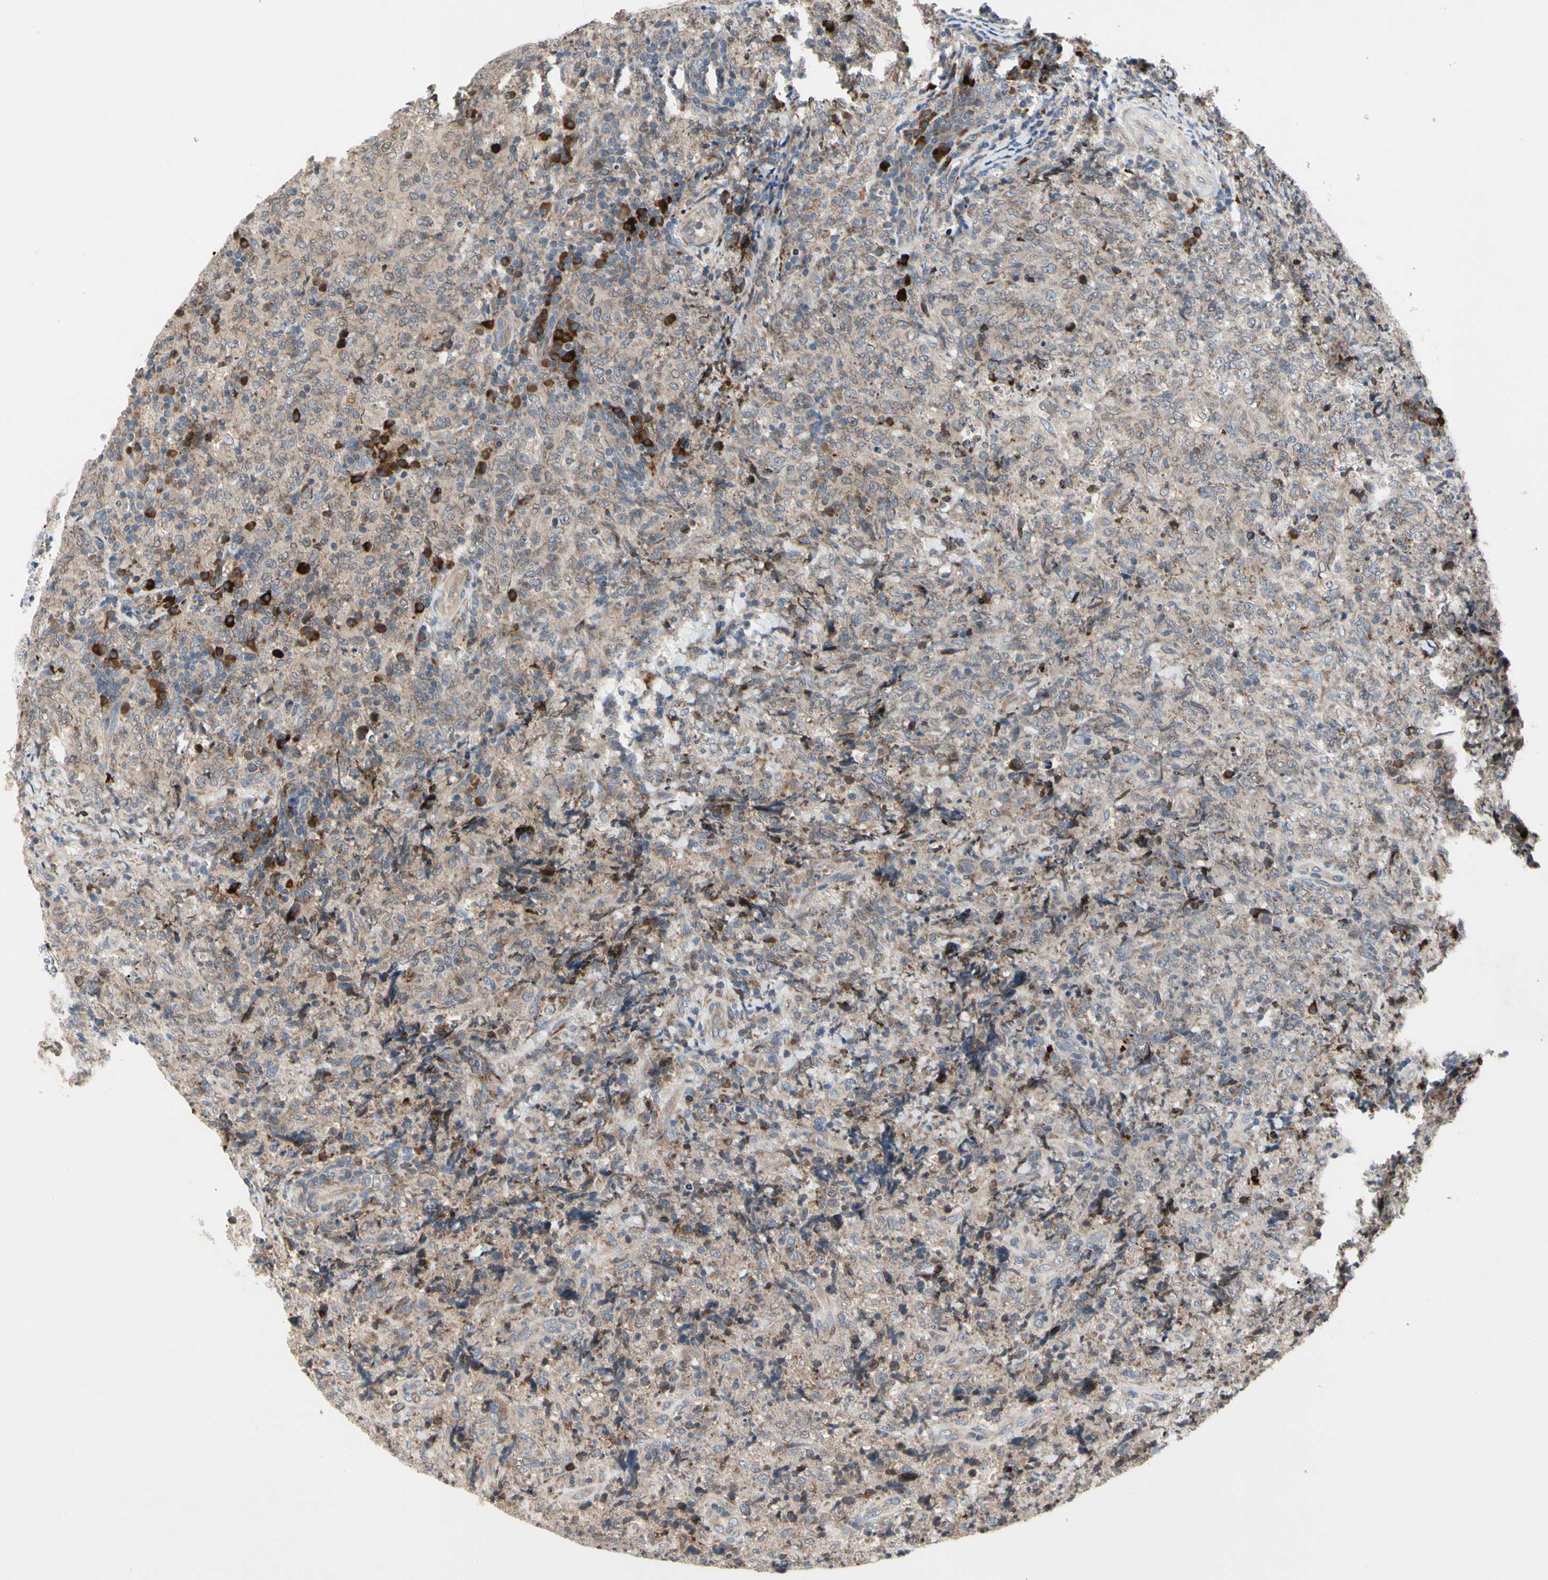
{"staining": {"intensity": "weak", "quantity": ">75%", "location": "cytoplasmic/membranous"}, "tissue": "lymphoma", "cell_type": "Tumor cells", "image_type": "cancer", "snomed": [{"axis": "morphology", "description": "Malignant lymphoma, non-Hodgkin's type, High grade"}, {"axis": "topography", "description": "Tonsil"}], "caption": "Human high-grade malignant lymphoma, non-Hodgkin's type stained with a protein marker reveals weak staining in tumor cells.", "gene": "MMEL1", "patient": {"sex": "female", "age": 36}}